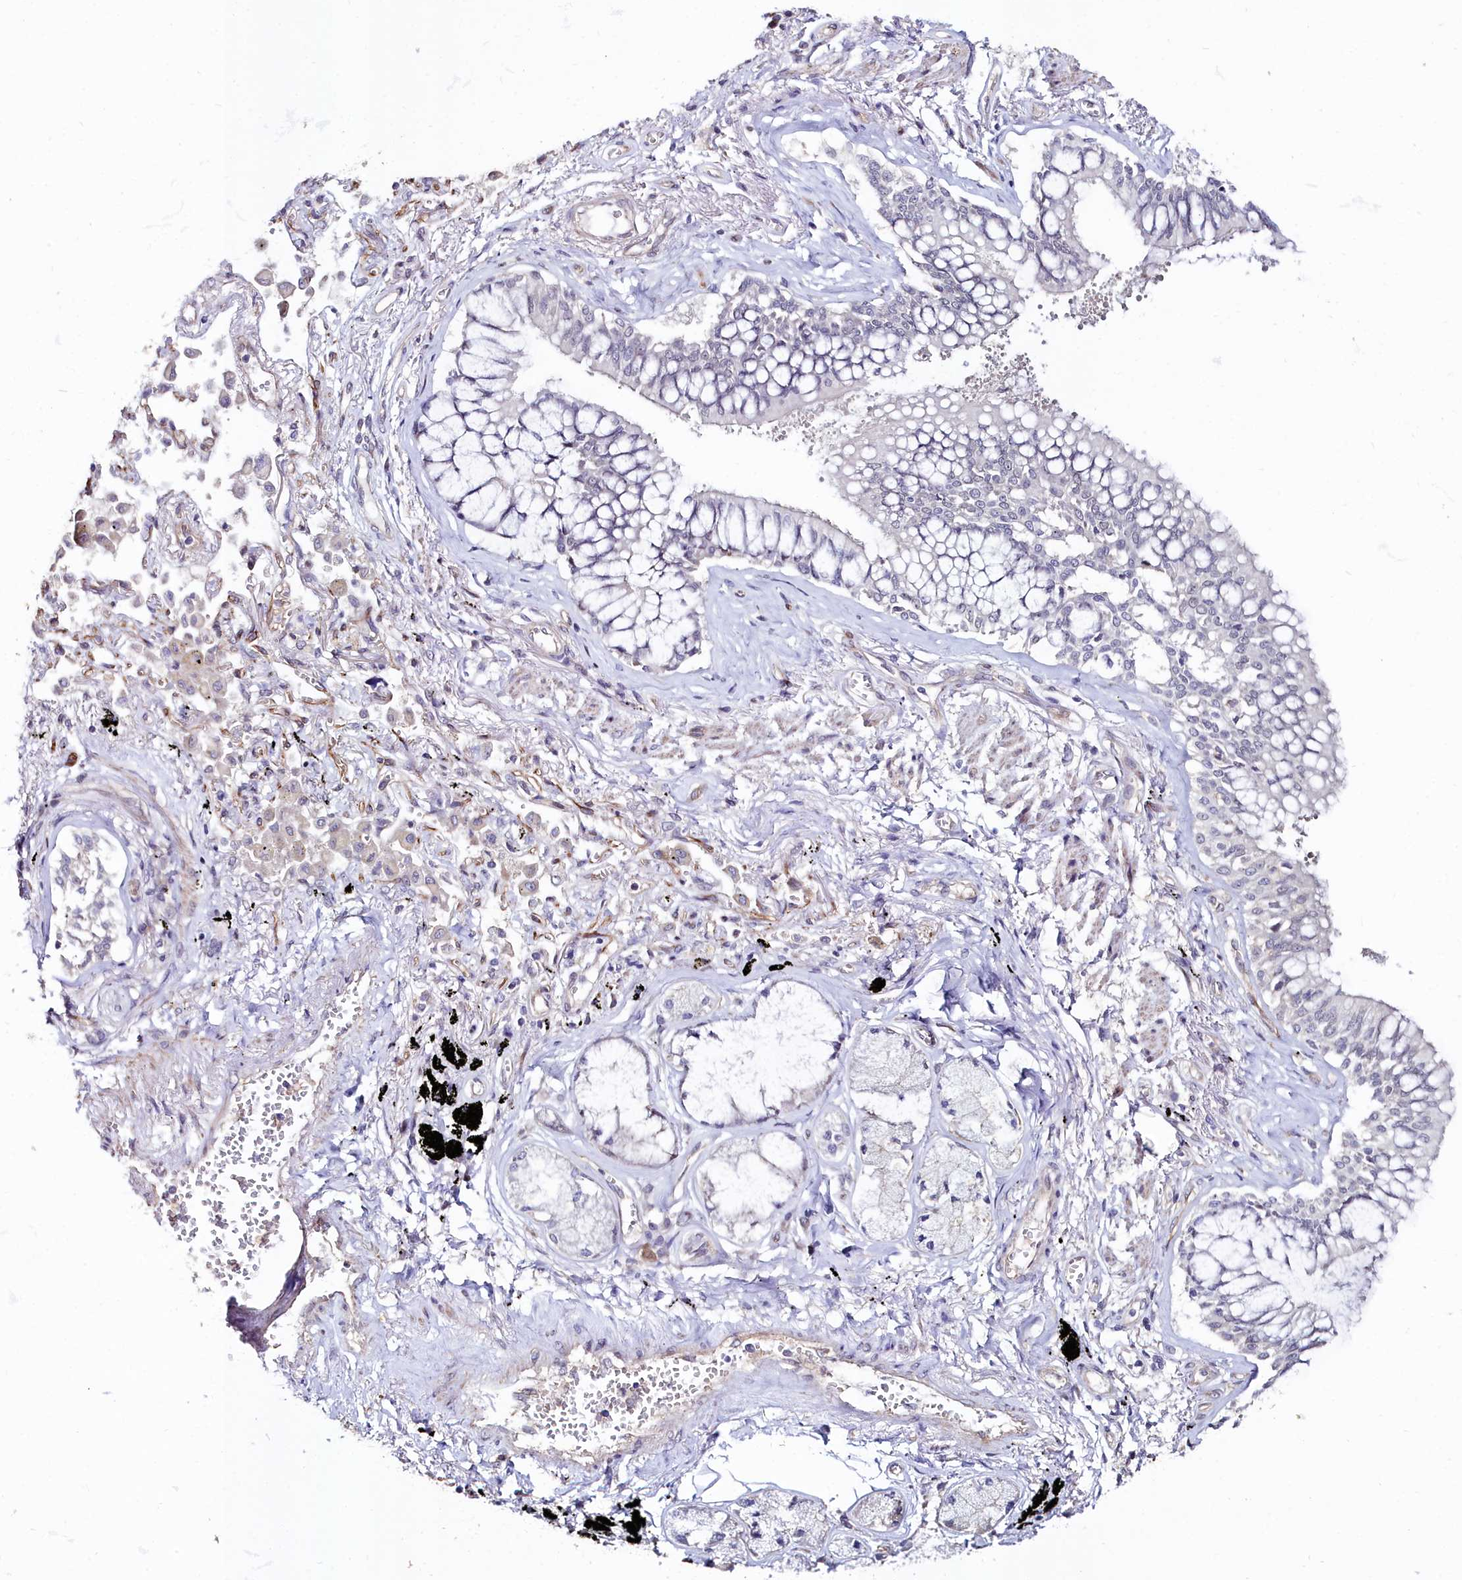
{"staining": {"intensity": "negative", "quantity": "none", "location": "none"}, "tissue": "lung cancer", "cell_type": "Tumor cells", "image_type": "cancer", "snomed": [{"axis": "morphology", "description": "Adenocarcinoma, NOS"}, {"axis": "topography", "description": "Lung"}], "caption": "DAB immunohistochemical staining of adenocarcinoma (lung) reveals no significant positivity in tumor cells.", "gene": "C4orf19", "patient": {"sex": "male", "age": 67}}